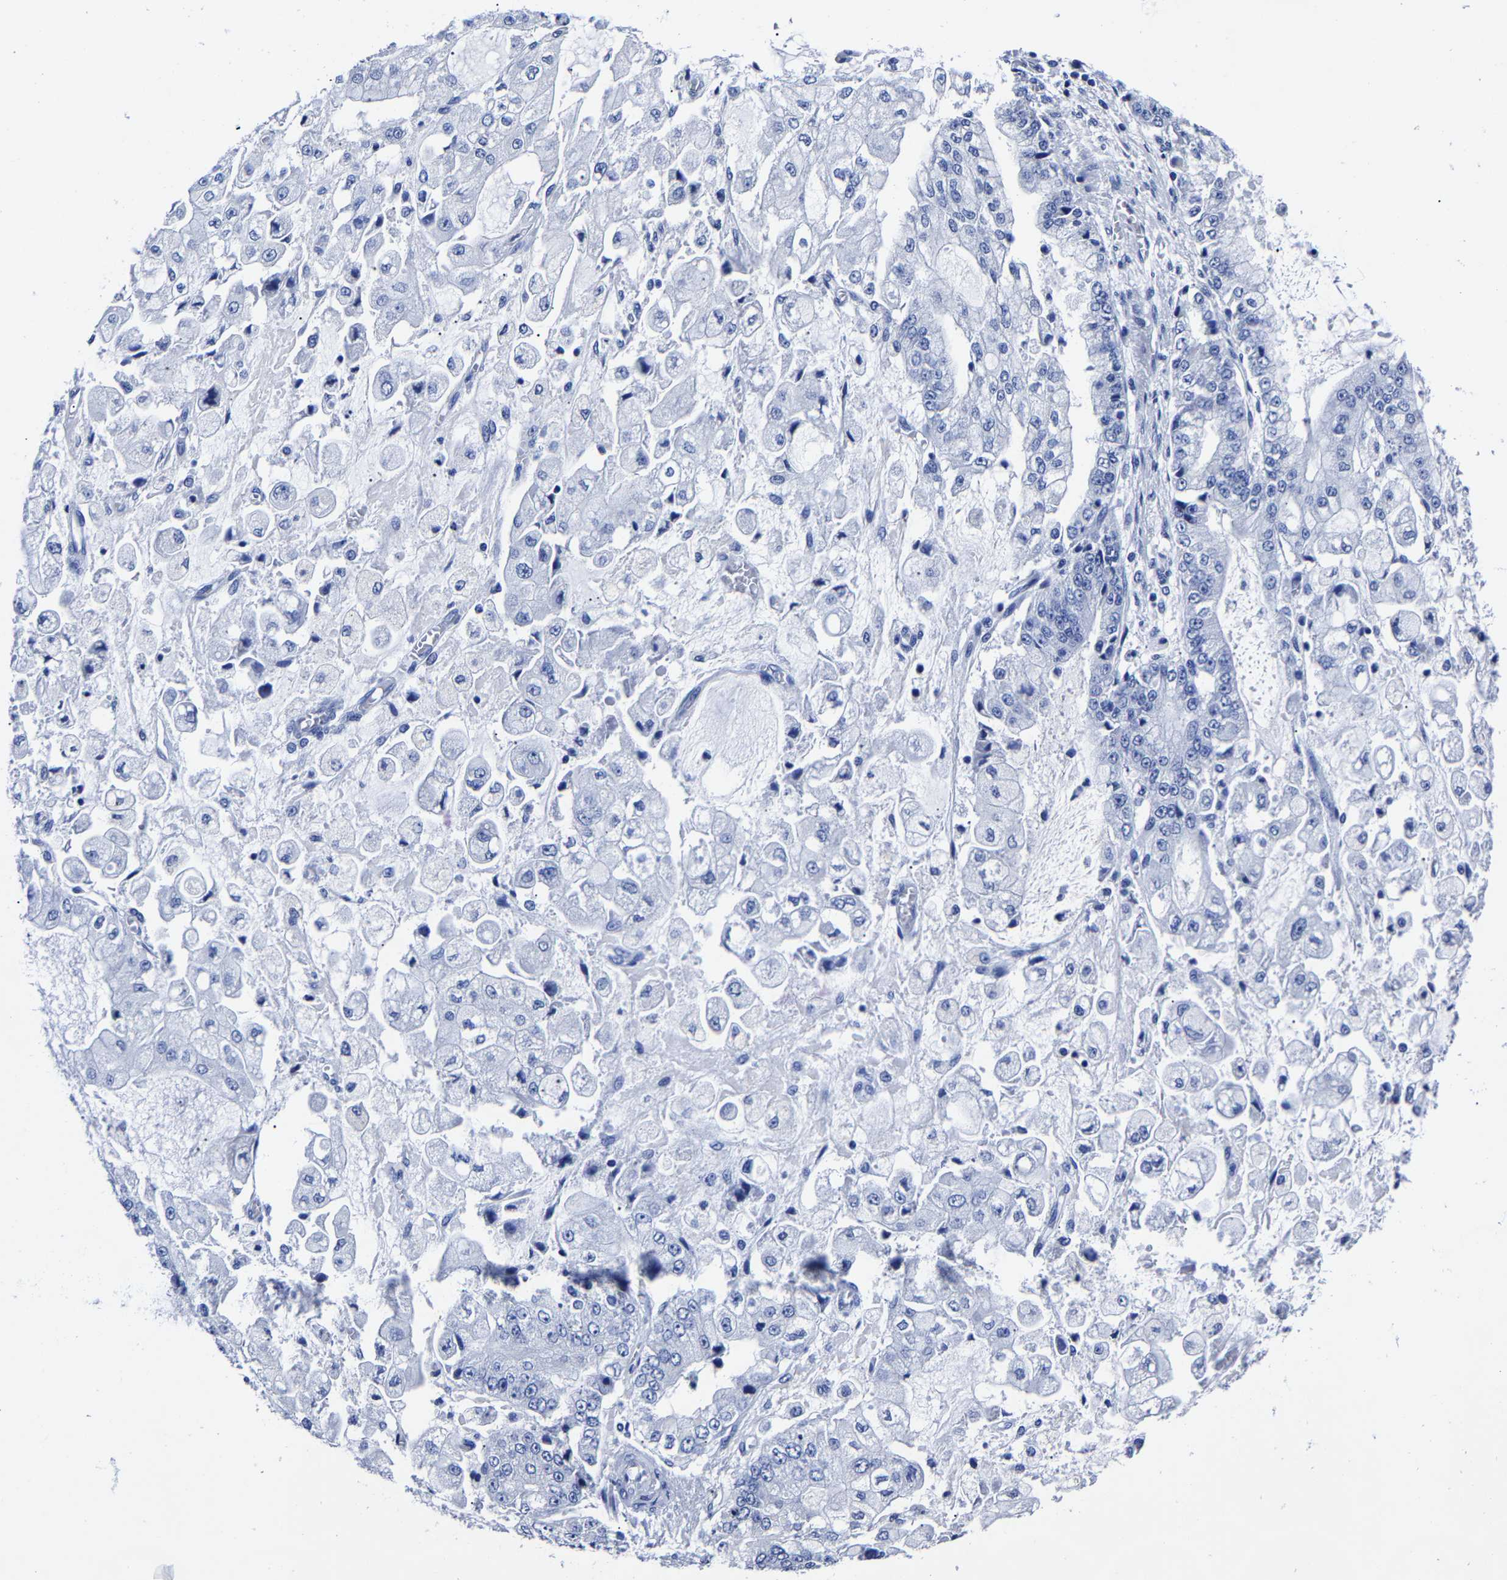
{"staining": {"intensity": "negative", "quantity": "none", "location": "none"}, "tissue": "stomach cancer", "cell_type": "Tumor cells", "image_type": "cancer", "snomed": [{"axis": "morphology", "description": "Adenocarcinoma, NOS"}, {"axis": "topography", "description": "Stomach"}], "caption": "Immunohistochemistry histopathology image of neoplastic tissue: stomach adenocarcinoma stained with DAB (3,3'-diaminobenzidine) shows no significant protein positivity in tumor cells.", "gene": "CPA2", "patient": {"sex": "male", "age": 76}}